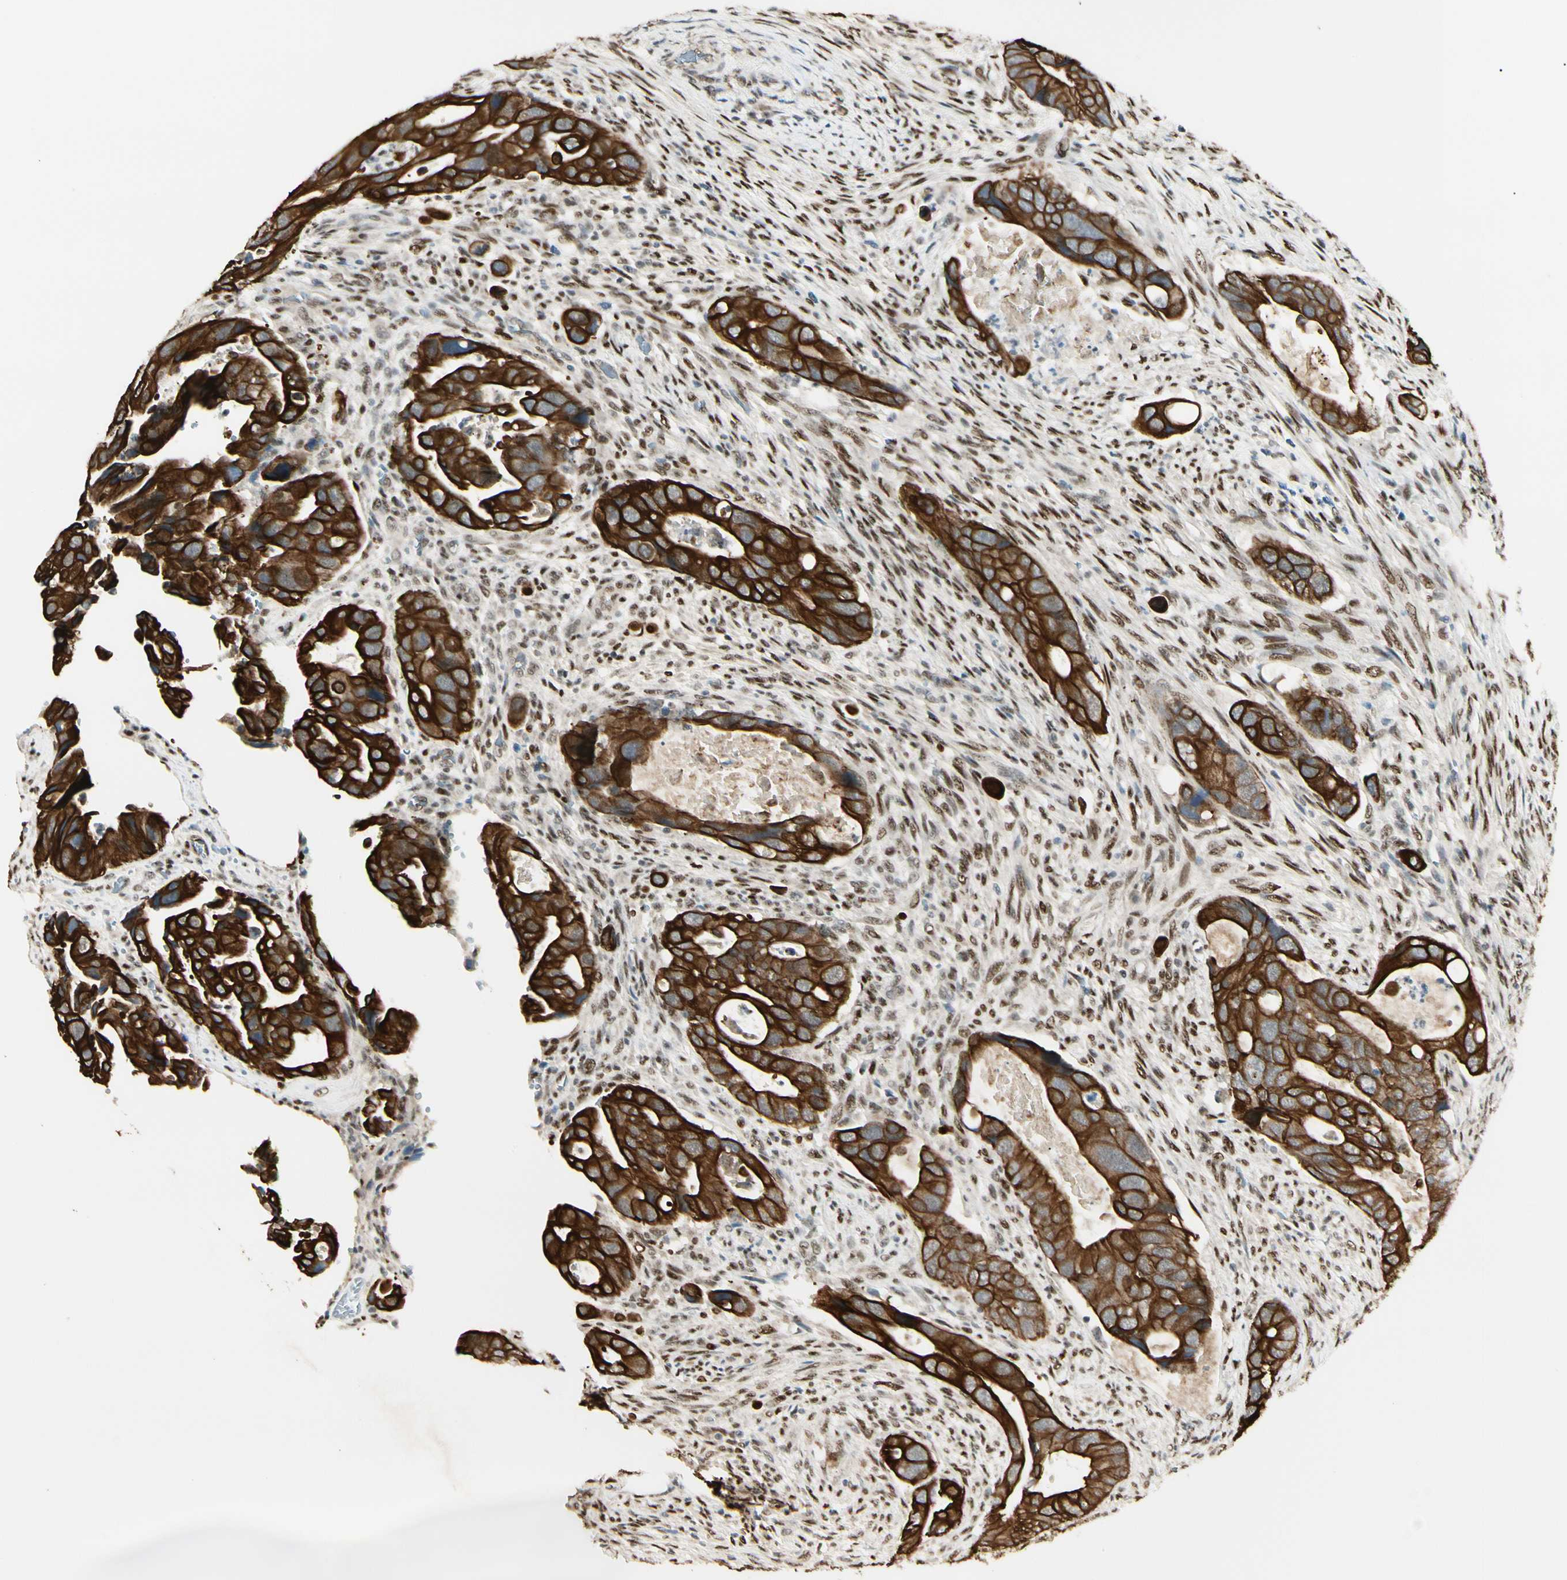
{"staining": {"intensity": "strong", "quantity": ">75%", "location": "cytoplasmic/membranous"}, "tissue": "colorectal cancer", "cell_type": "Tumor cells", "image_type": "cancer", "snomed": [{"axis": "morphology", "description": "Adenocarcinoma, NOS"}, {"axis": "topography", "description": "Rectum"}], "caption": "Human colorectal cancer stained for a protein (brown) exhibits strong cytoplasmic/membranous positive positivity in approximately >75% of tumor cells.", "gene": "ATXN1", "patient": {"sex": "female", "age": 57}}